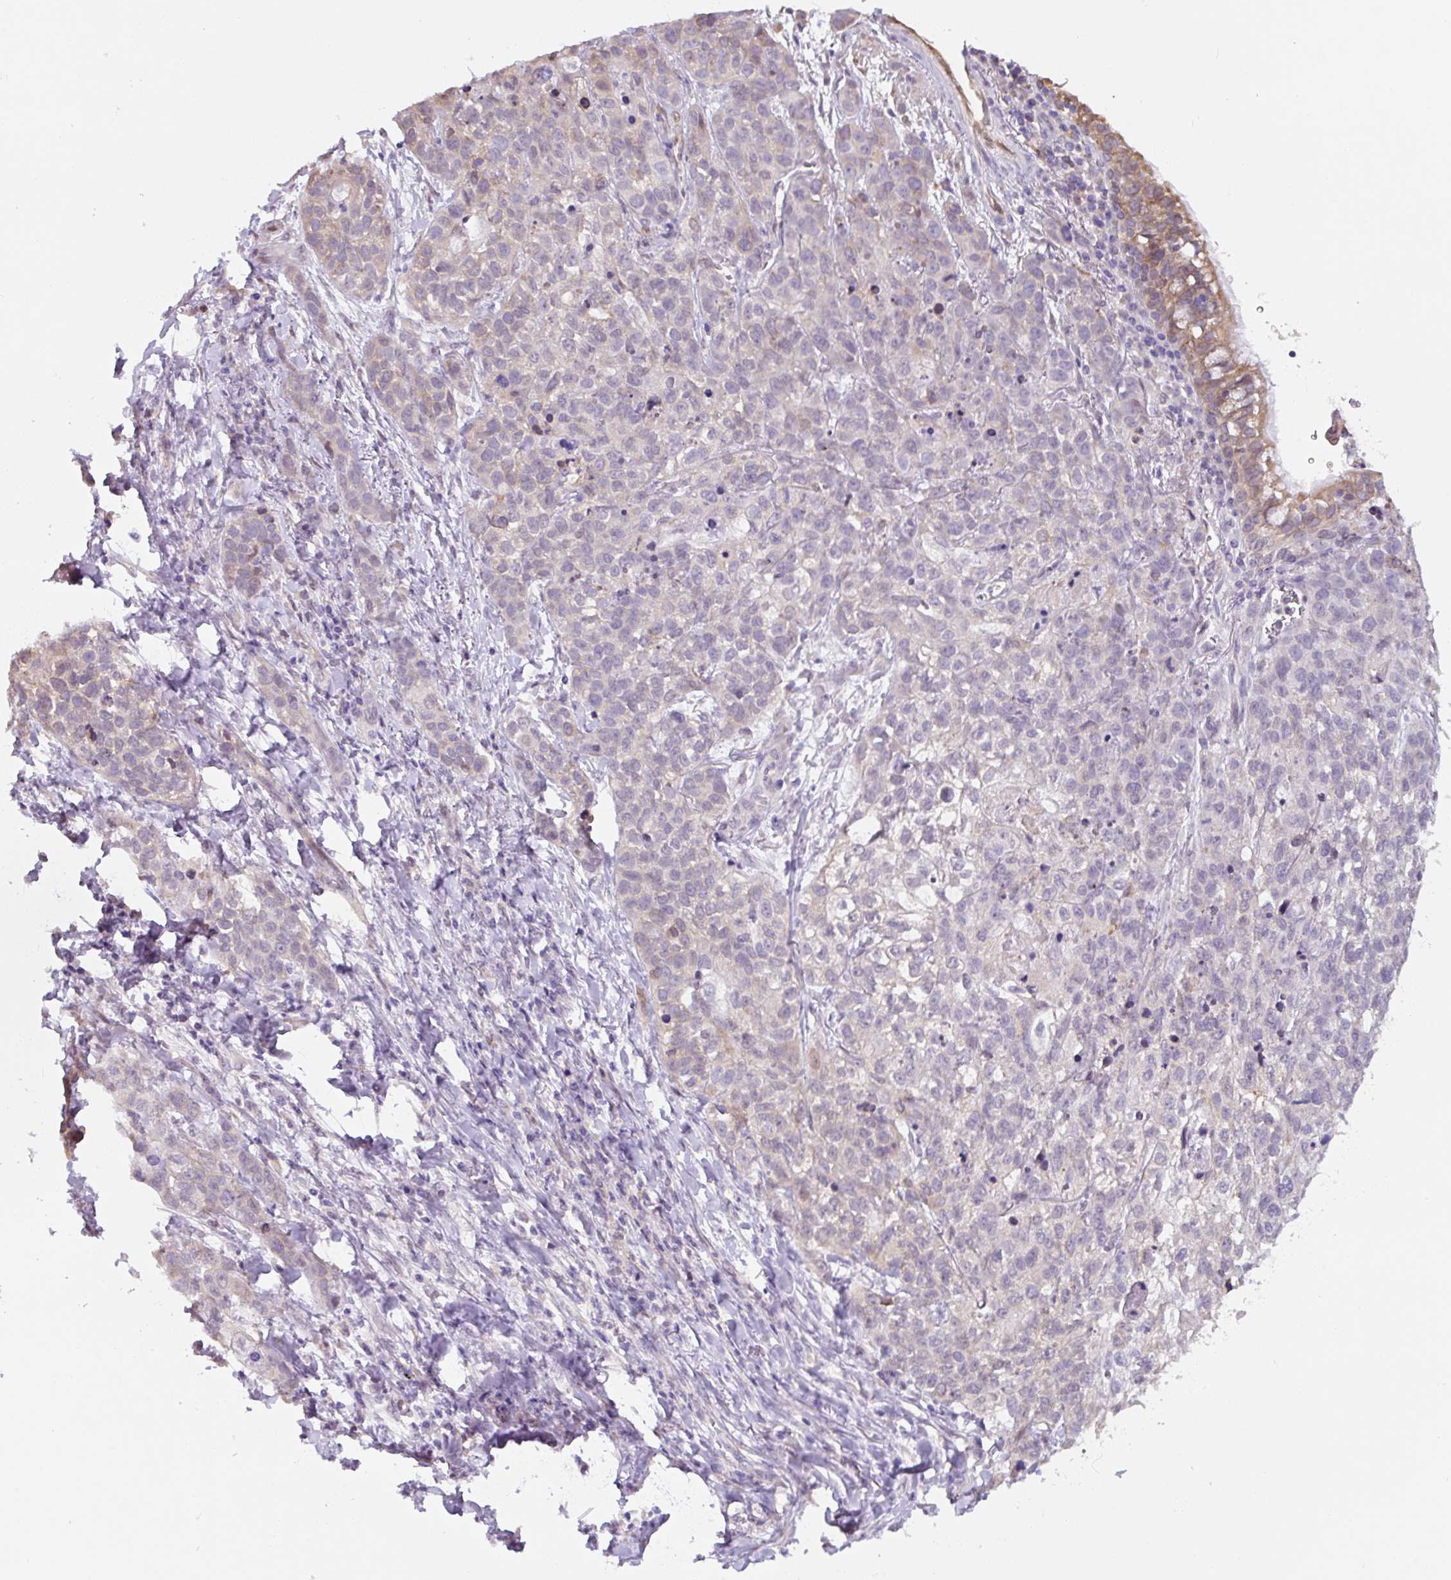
{"staining": {"intensity": "negative", "quantity": "none", "location": "none"}, "tissue": "lung cancer", "cell_type": "Tumor cells", "image_type": "cancer", "snomed": [{"axis": "morphology", "description": "Squamous cell carcinoma, NOS"}, {"axis": "topography", "description": "Lung"}], "caption": "Tumor cells are negative for brown protein staining in lung cancer (squamous cell carcinoma).", "gene": "ASRGL1", "patient": {"sex": "male", "age": 74}}